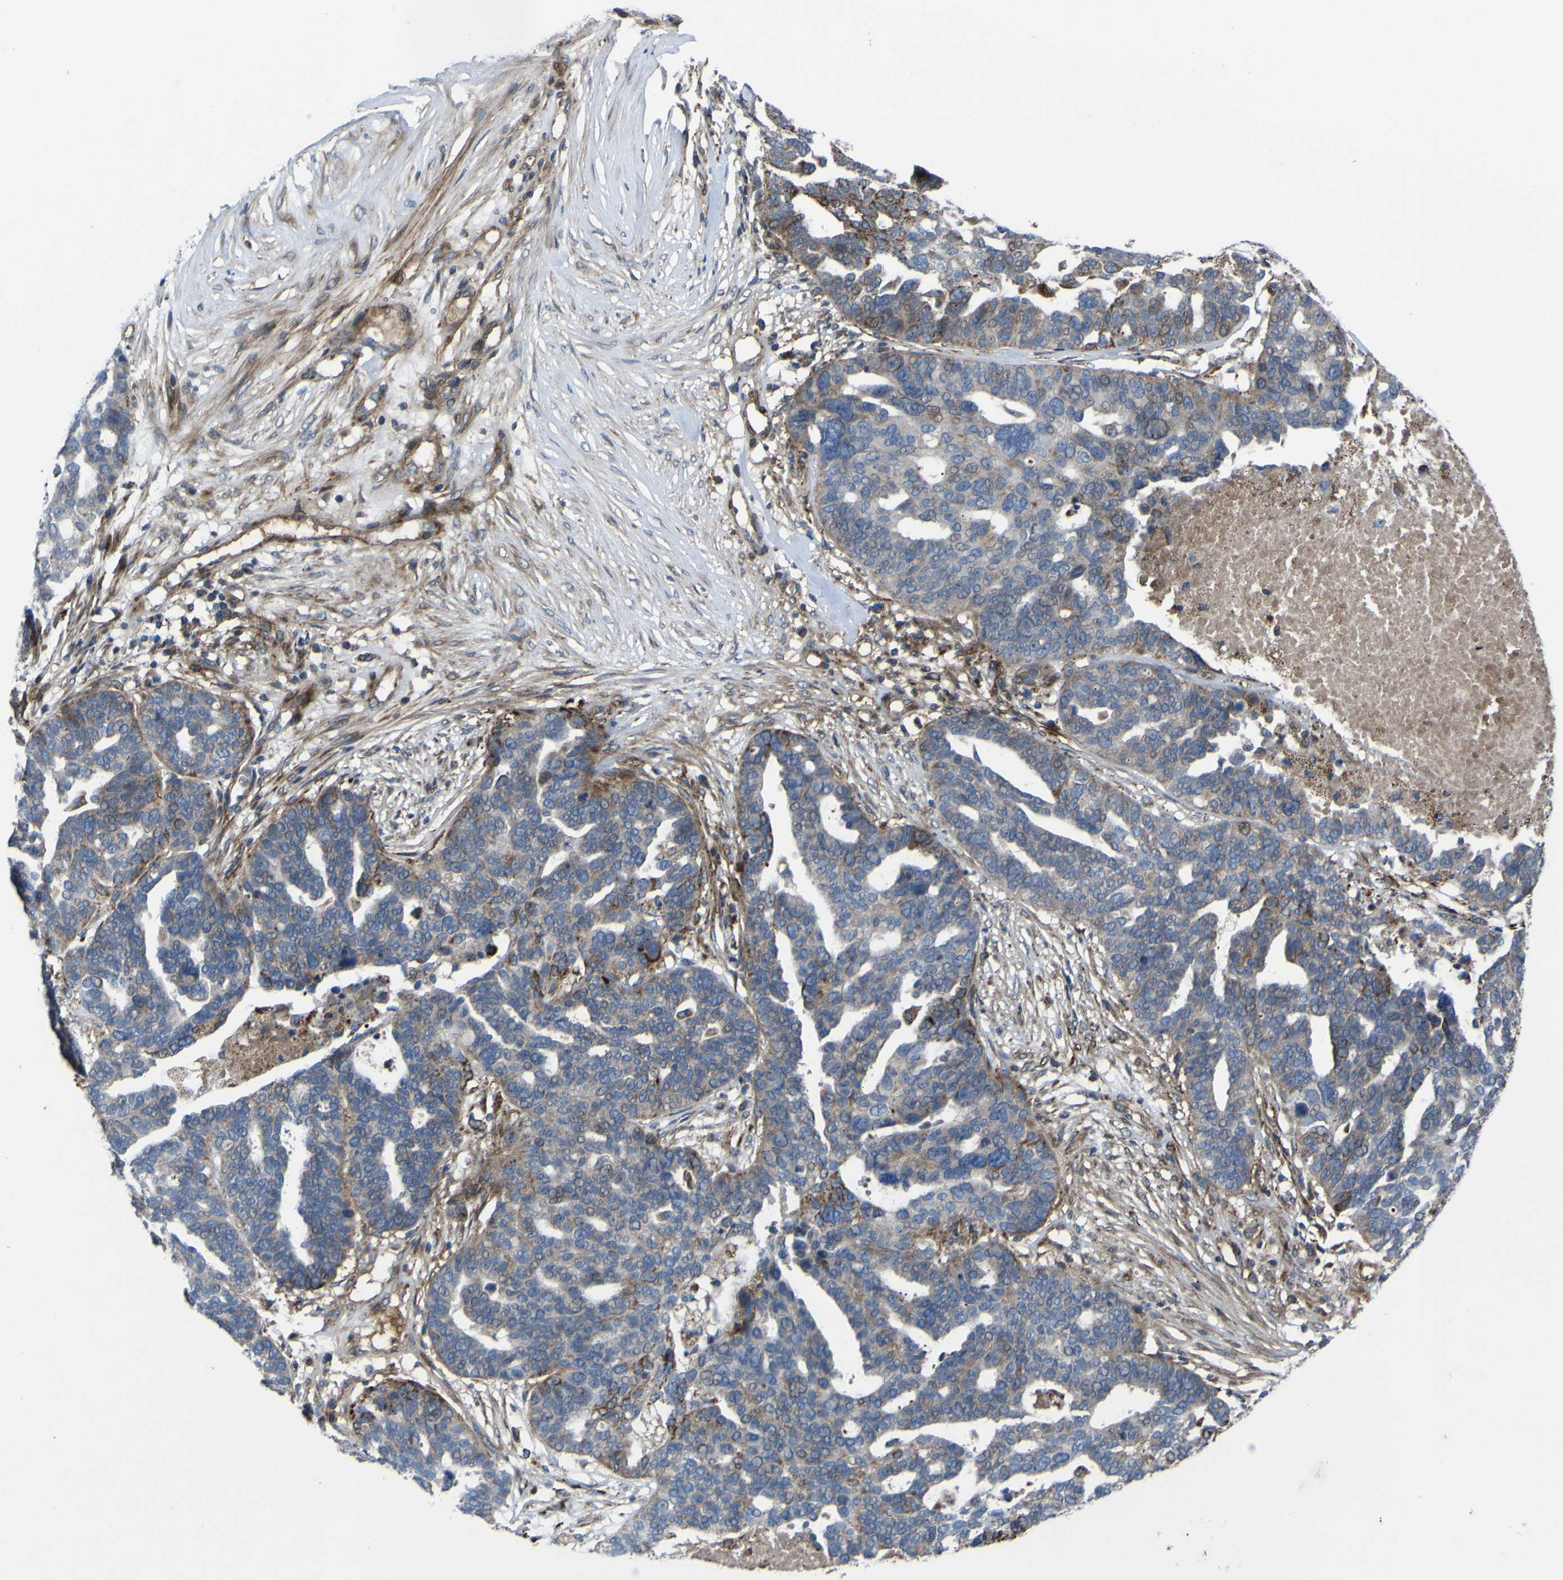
{"staining": {"intensity": "moderate", "quantity": "<25%", "location": "cytoplasmic/membranous"}, "tissue": "ovarian cancer", "cell_type": "Tumor cells", "image_type": "cancer", "snomed": [{"axis": "morphology", "description": "Cystadenocarcinoma, serous, NOS"}, {"axis": "topography", "description": "Ovary"}], "caption": "Immunohistochemistry (IHC) histopathology image of human ovarian serous cystadenocarcinoma stained for a protein (brown), which exhibits low levels of moderate cytoplasmic/membranous expression in approximately <25% of tumor cells.", "gene": "GPLD1", "patient": {"sex": "female", "age": 59}}